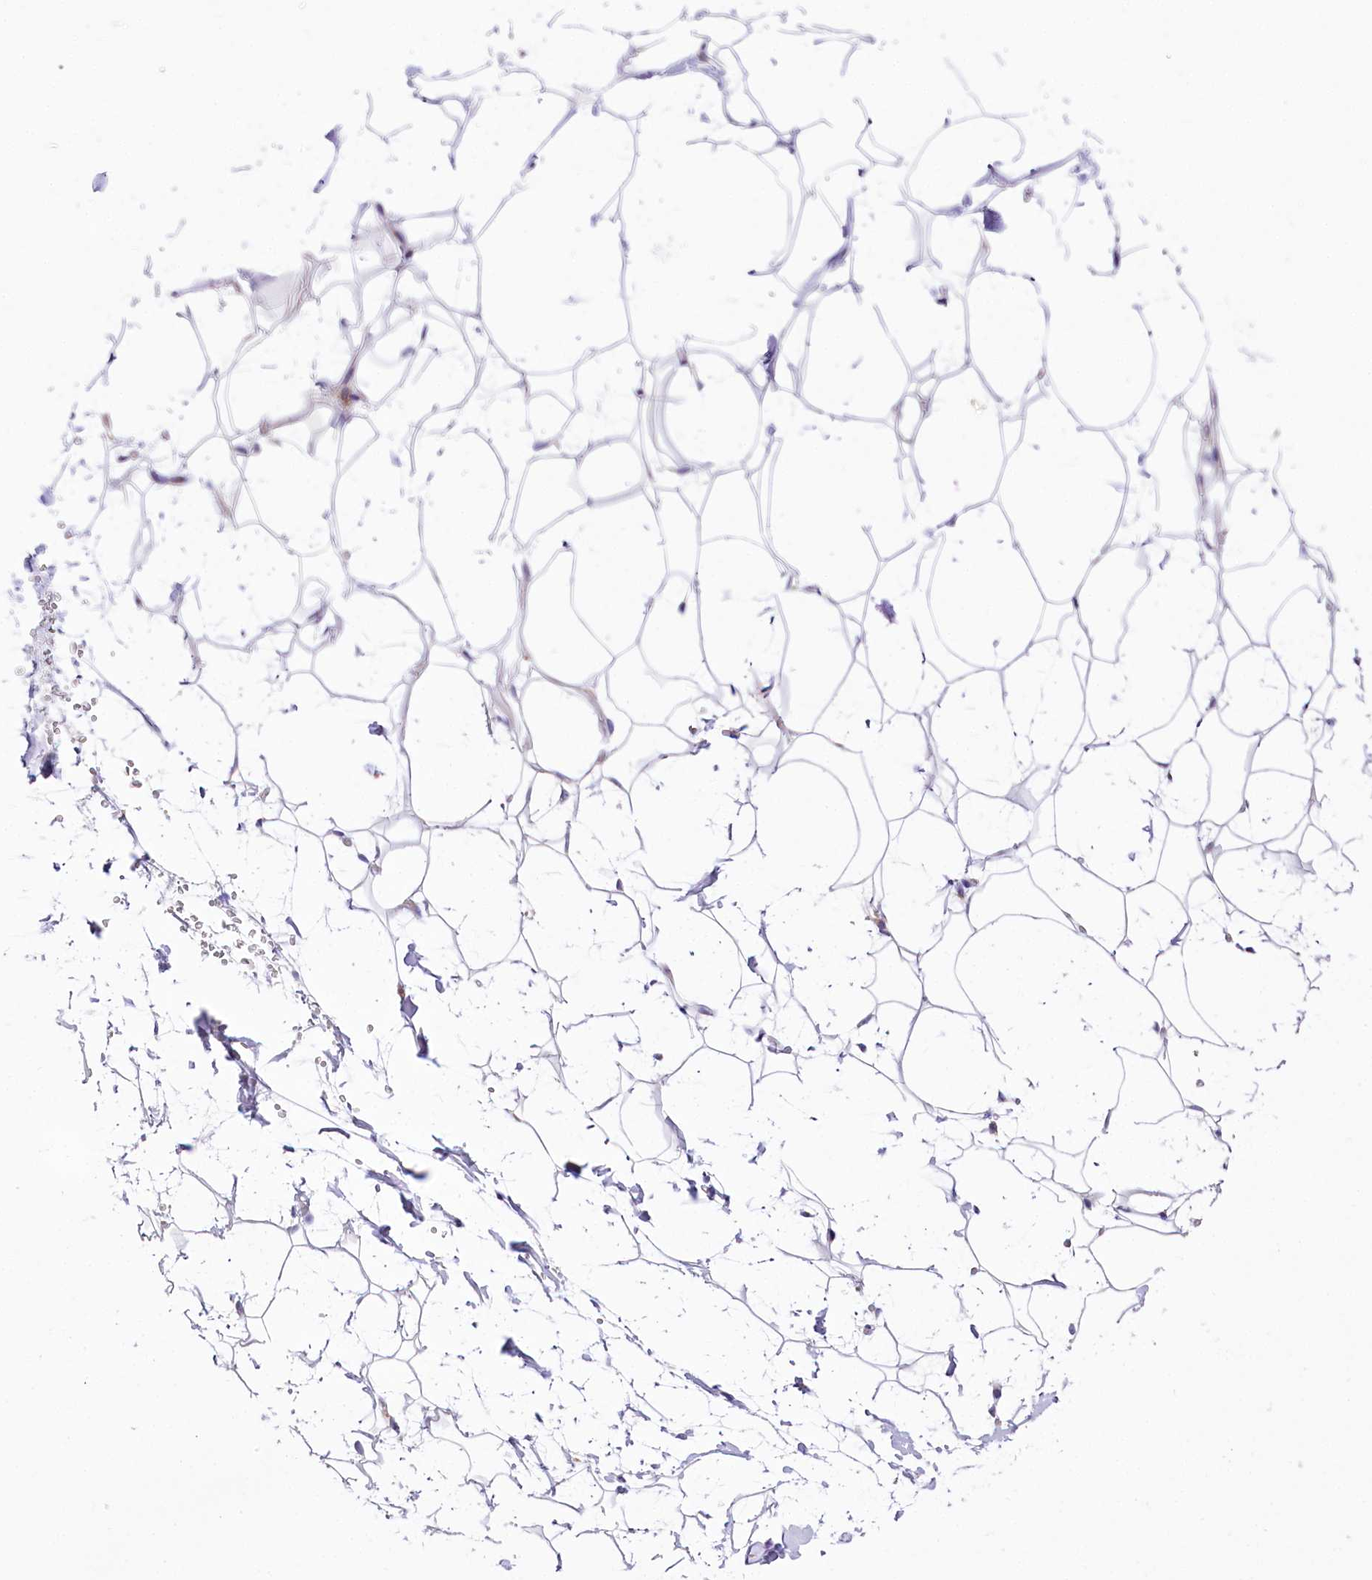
{"staining": {"intensity": "negative", "quantity": "none", "location": "none"}, "tissue": "adipose tissue", "cell_type": "Adipocytes", "image_type": "normal", "snomed": [{"axis": "morphology", "description": "Normal tissue, NOS"}, {"axis": "topography", "description": "Breast"}], "caption": "High power microscopy image of an immunohistochemistry image of benign adipose tissue, revealing no significant expression in adipocytes. (Brightfield microscopy of DAB (3,3'-diaminobenzidine) immunohistochemistry (IHC) at high magnification).", "gene": "STX6", "patient": {"sex": "female", "age": 26}}